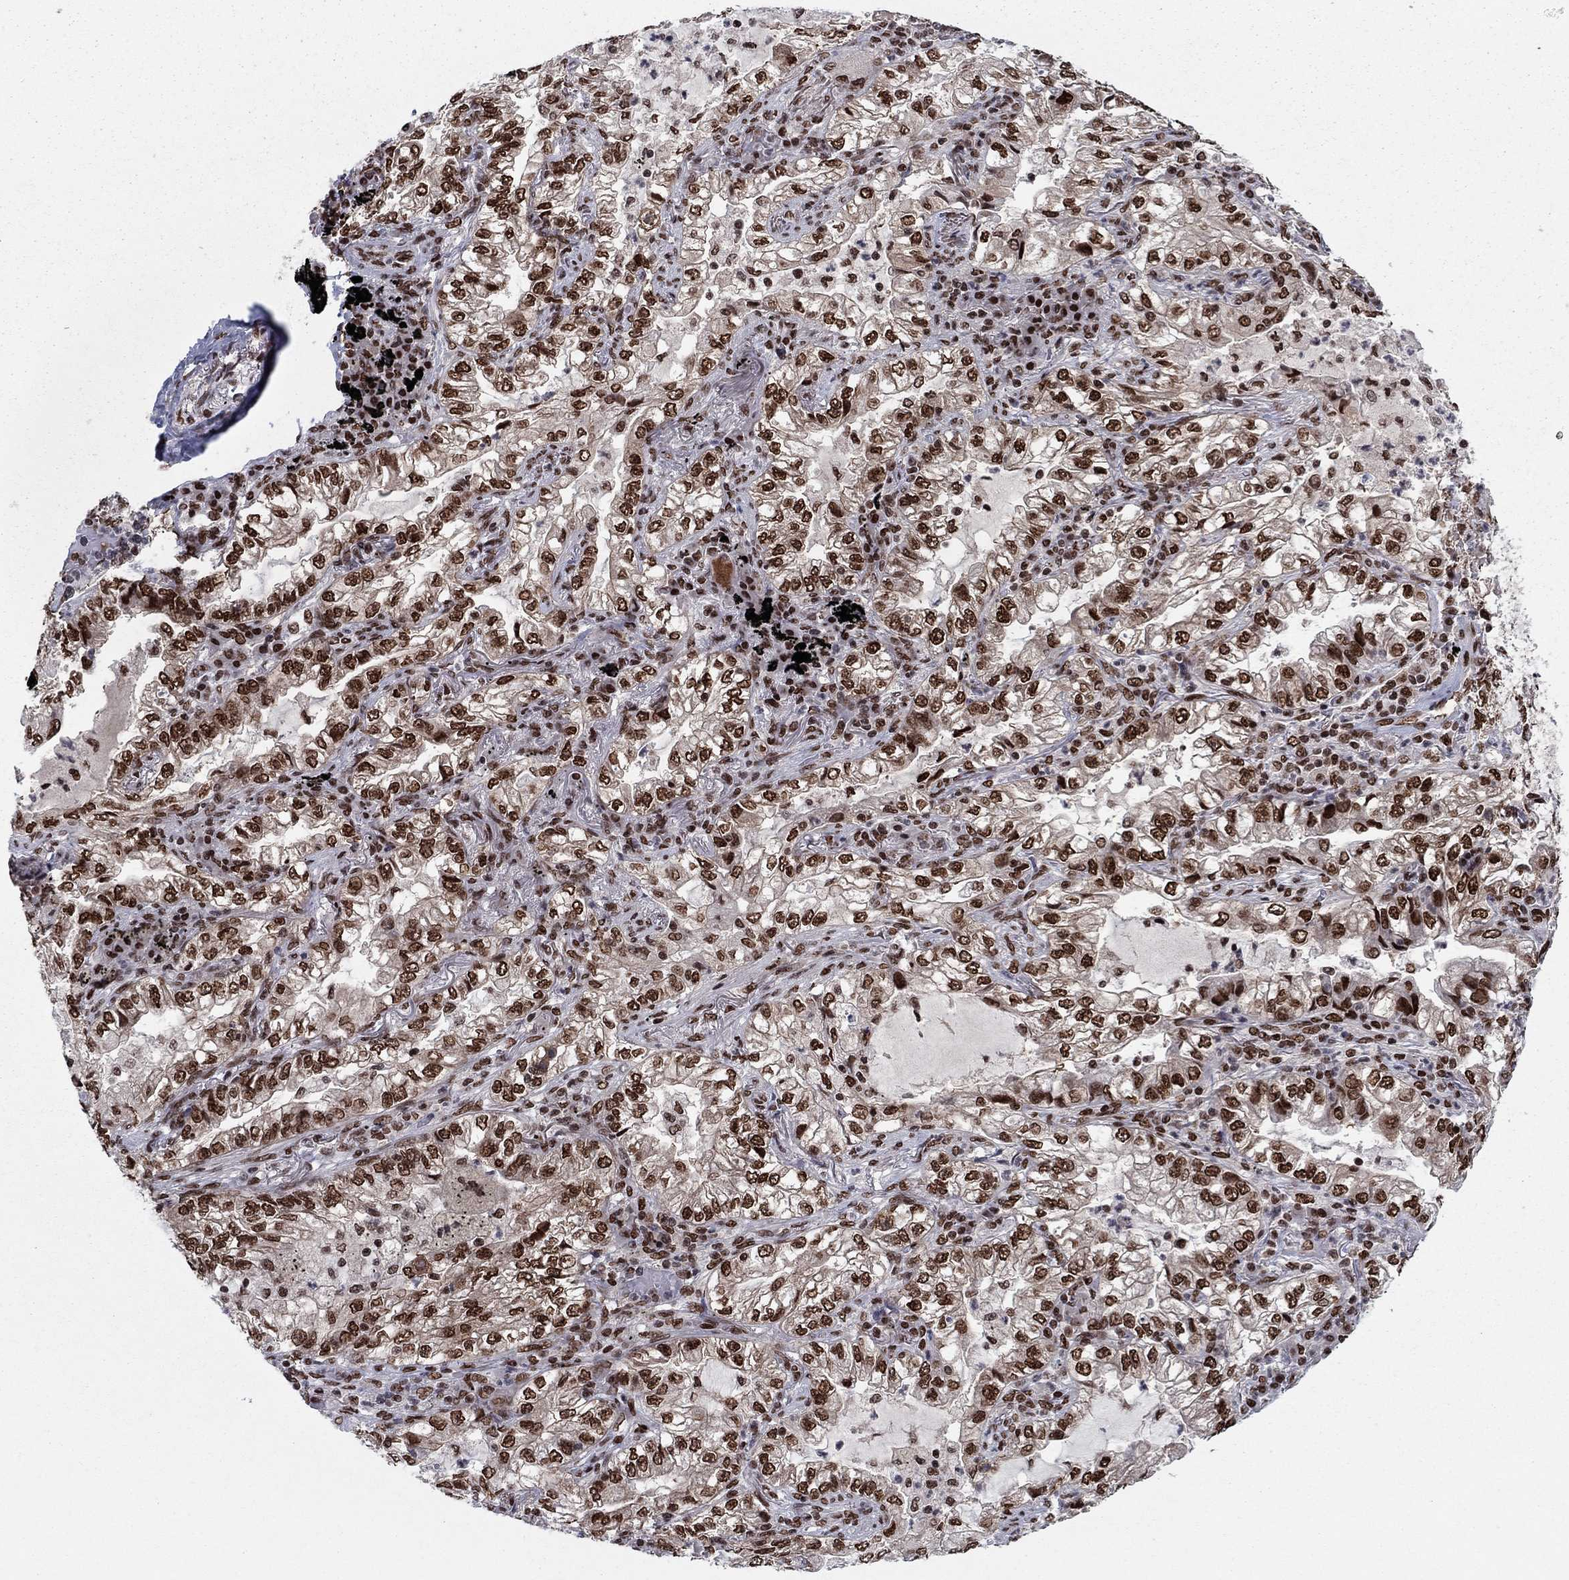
{"staining": {"intensity": "strong", "quantity": ">75%", "location": "nuclear"}, "tissue": "lung cancer", "cell_type": "Tumor cells", "image_type": "cancer", "snomed": [{"axis": "morphology", "description": "Adenocarcinoma, NOS"}, {"axis": "topography", "description": "Lung"}], "caption": "Immunohistochemistry (IHC) of human lung adenocarcinoma demonstrates high levels of strong nuclear expression in approximately >75% of tumor cells. (Stains: DAB (3,3'-diaminobenzidine) in brown, nuclei in blue, Microscopy: brightfield microscopy at high magnification).", "gene": "USP54", "patient": {"sex": "female", "age": 73}}